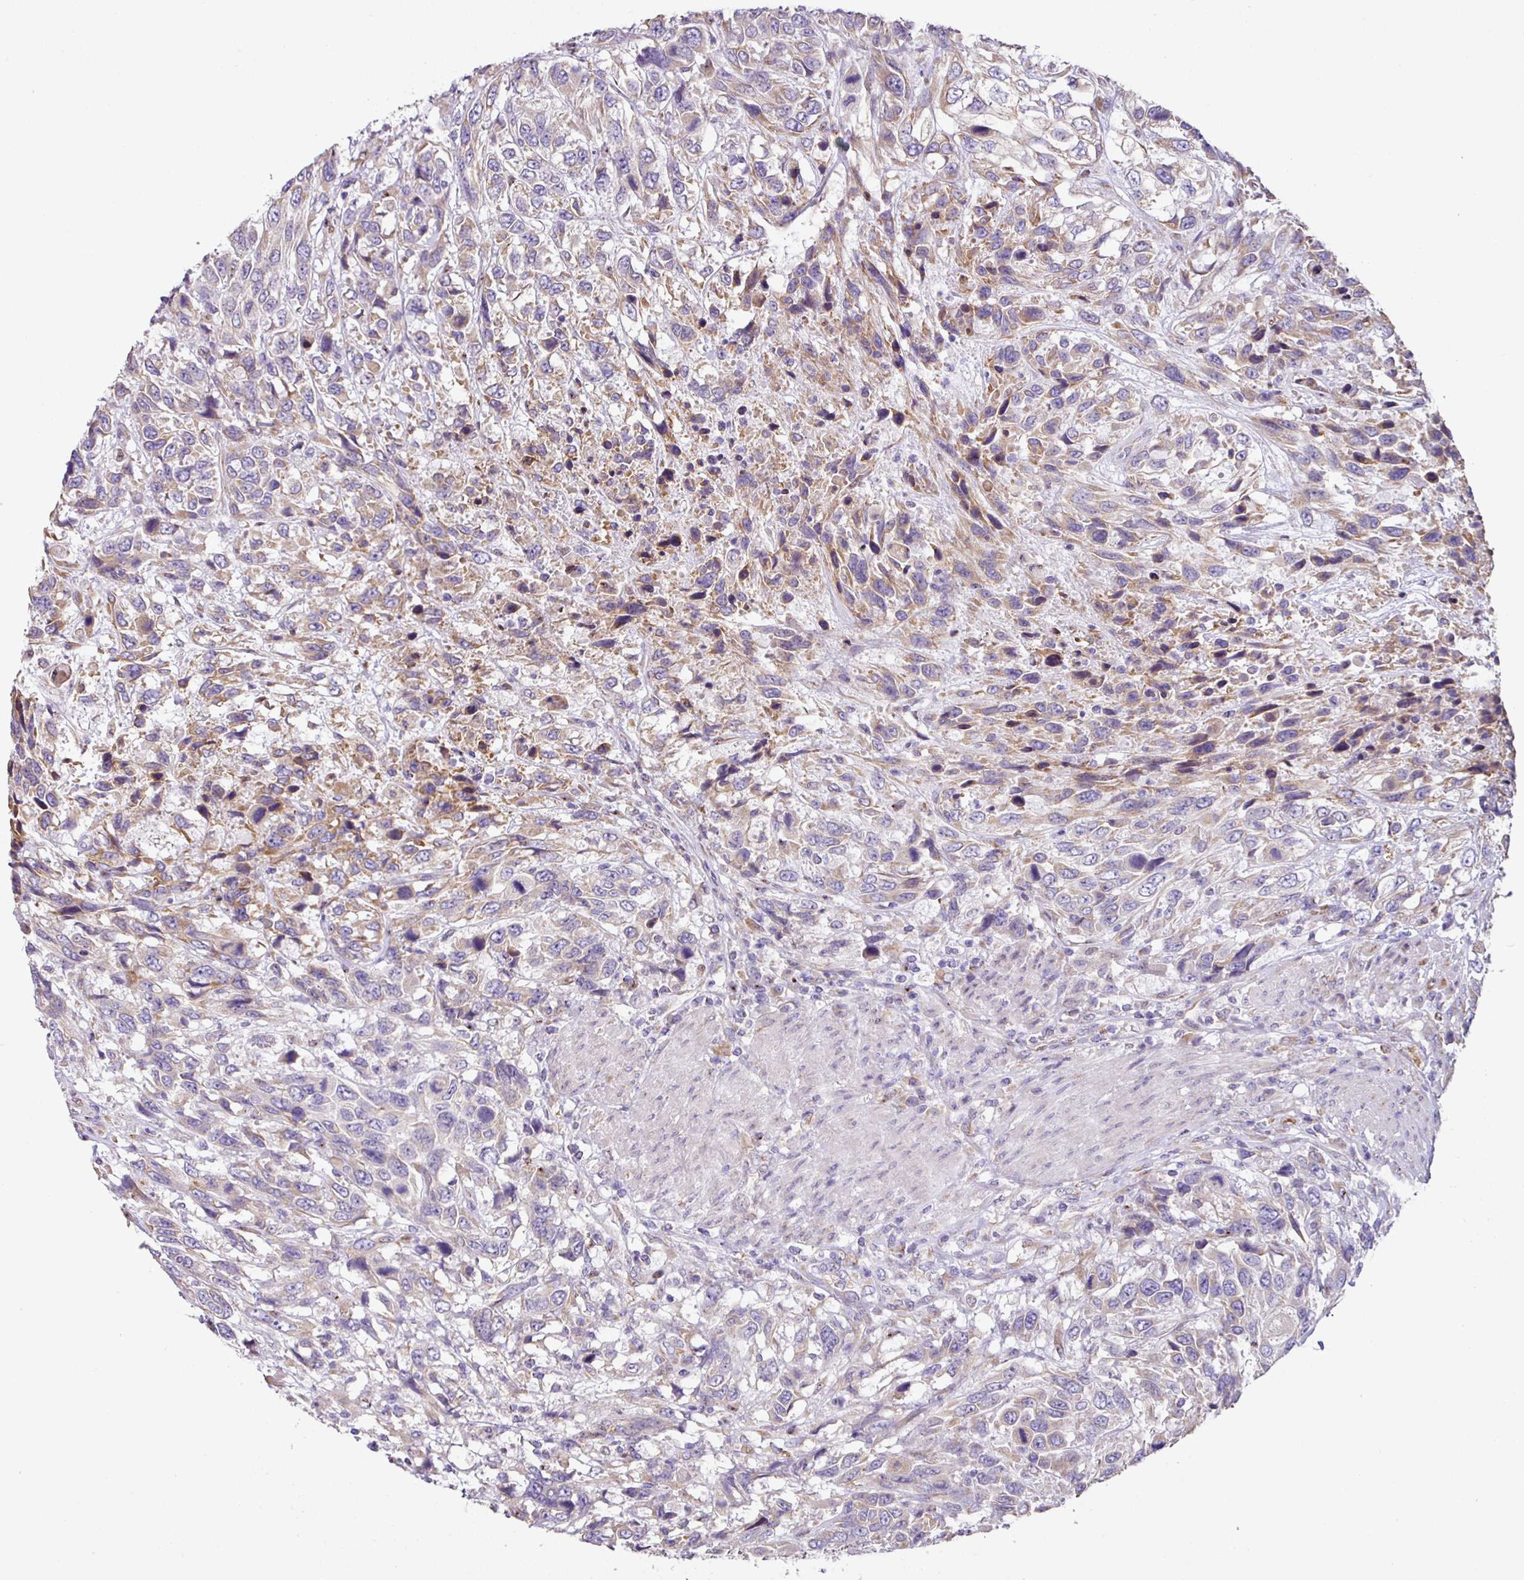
{"staining": {"intensity": "weak", "quantity": "25%-75%", "location": "cytoplasmic/membranous"}, "tissue": "urothelial cancer", "cell_type": "Tumor cells", "image_type": "cancer", "snomed": [{"axis": "morphology", "description": "Urothelial carcinoma, High grade"}, {"axis": "topography", "description": "Urinary bladder"}], "caption": "This histopathology image displays immunohistochemistry (IHC) staining of human urothelial cancer, with low weak cytoplasmic/membranous expression in about 25%-75% of tumor cells.", "gene": "ZG16", "patient": {"sex": "female", "age": 70}}